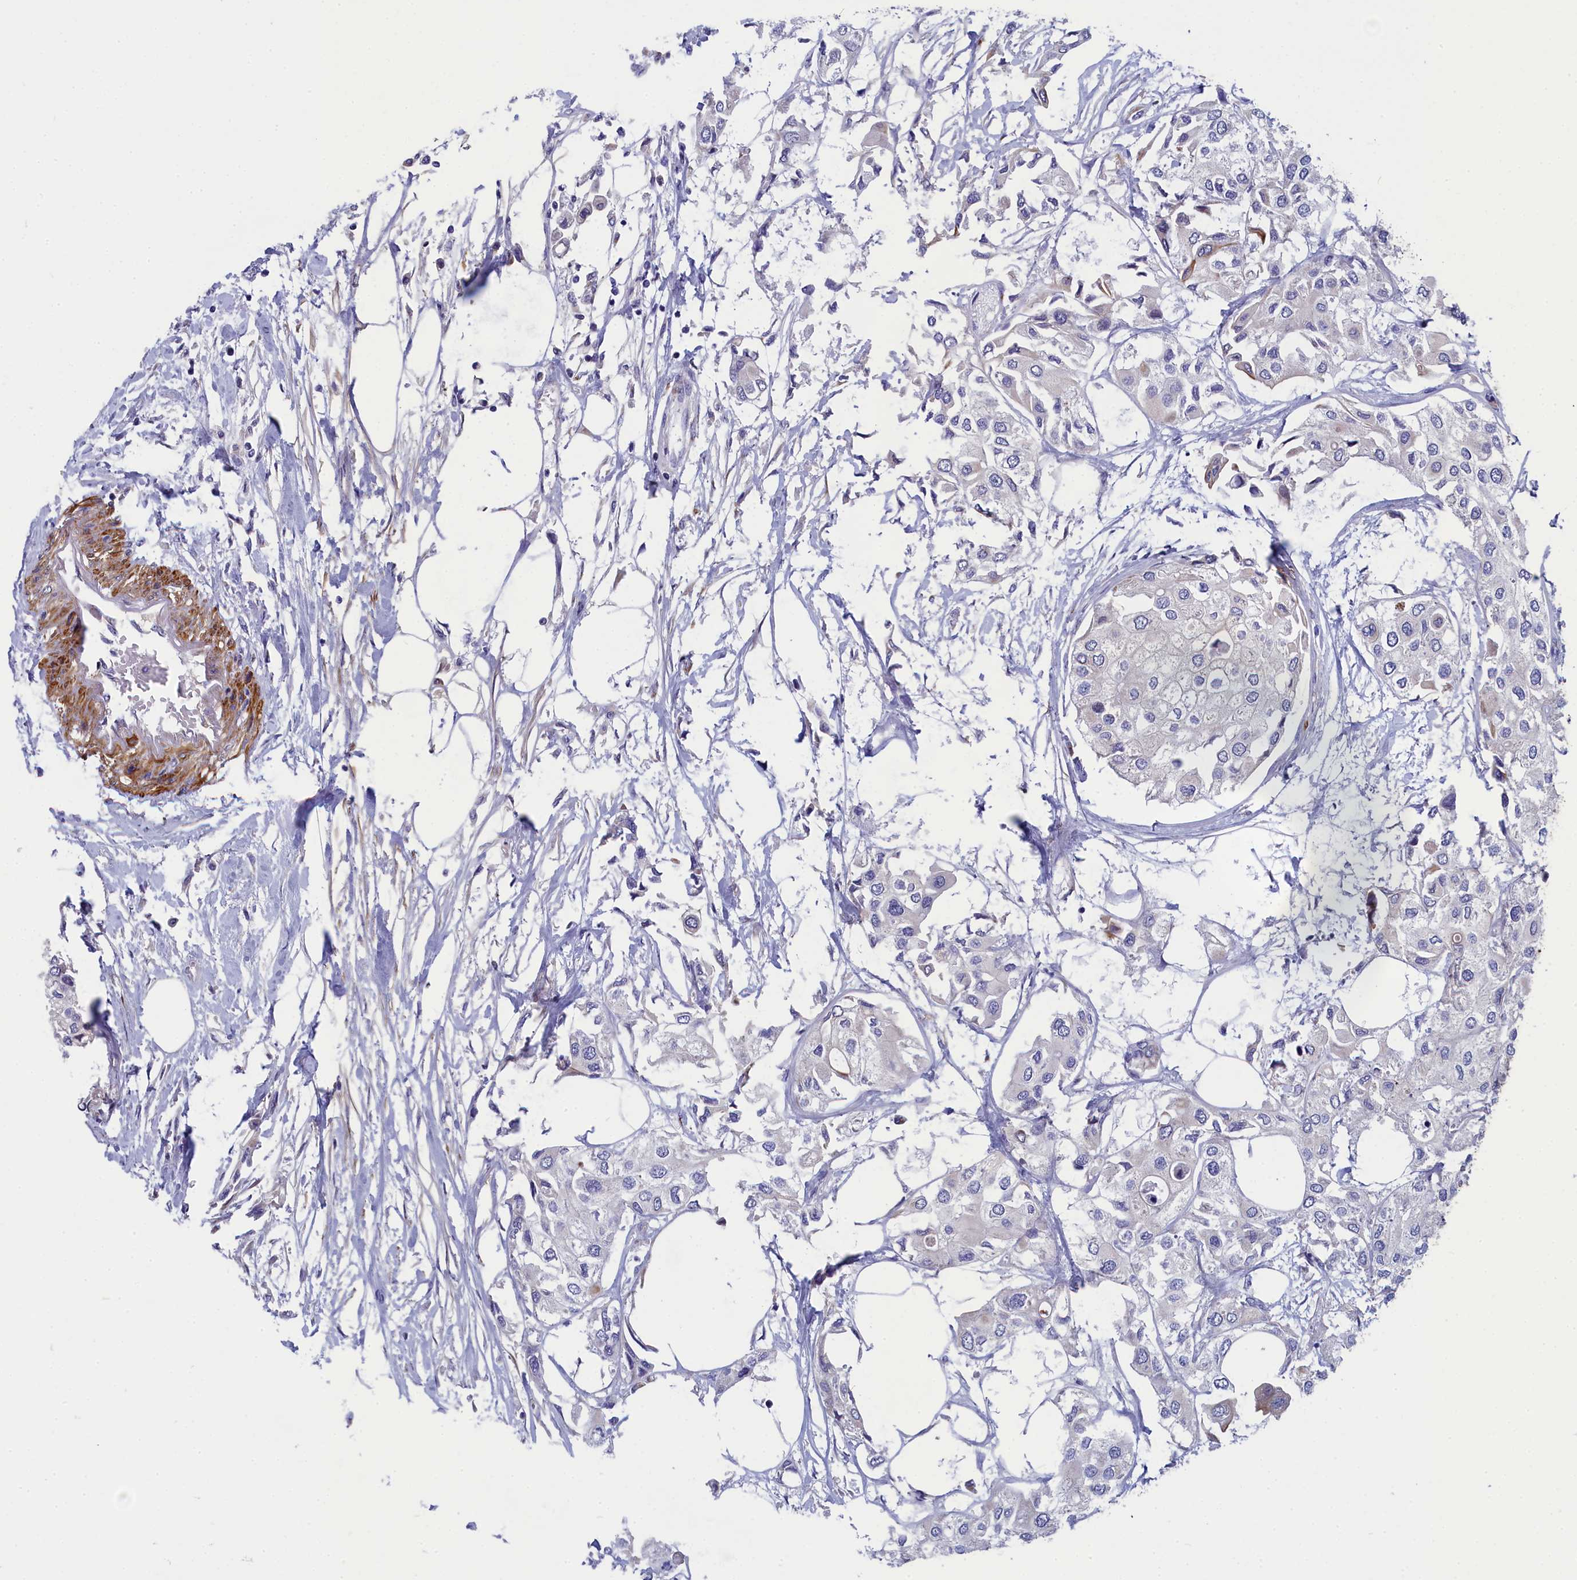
{"staining": {"intensity": "negative", "quantity": "none", "location": "none"}, "tissue": "urothelial cancer", "cell_type": "Tumor cells", "image_type": "cancer", "snomed": [{"axis": "morphology", "description": "Urothelial carcinoma, High grade"}, {"axis": "topography", "description": "Urinary bladder"}], "caption": "This is an immunohistochemistry (IHC) image of urothelial carcinoma (high-grade). There is no positivity in tumor cells.", "gene": "TUBGCP4", "patient": {"sex": "male", "age": 64}}